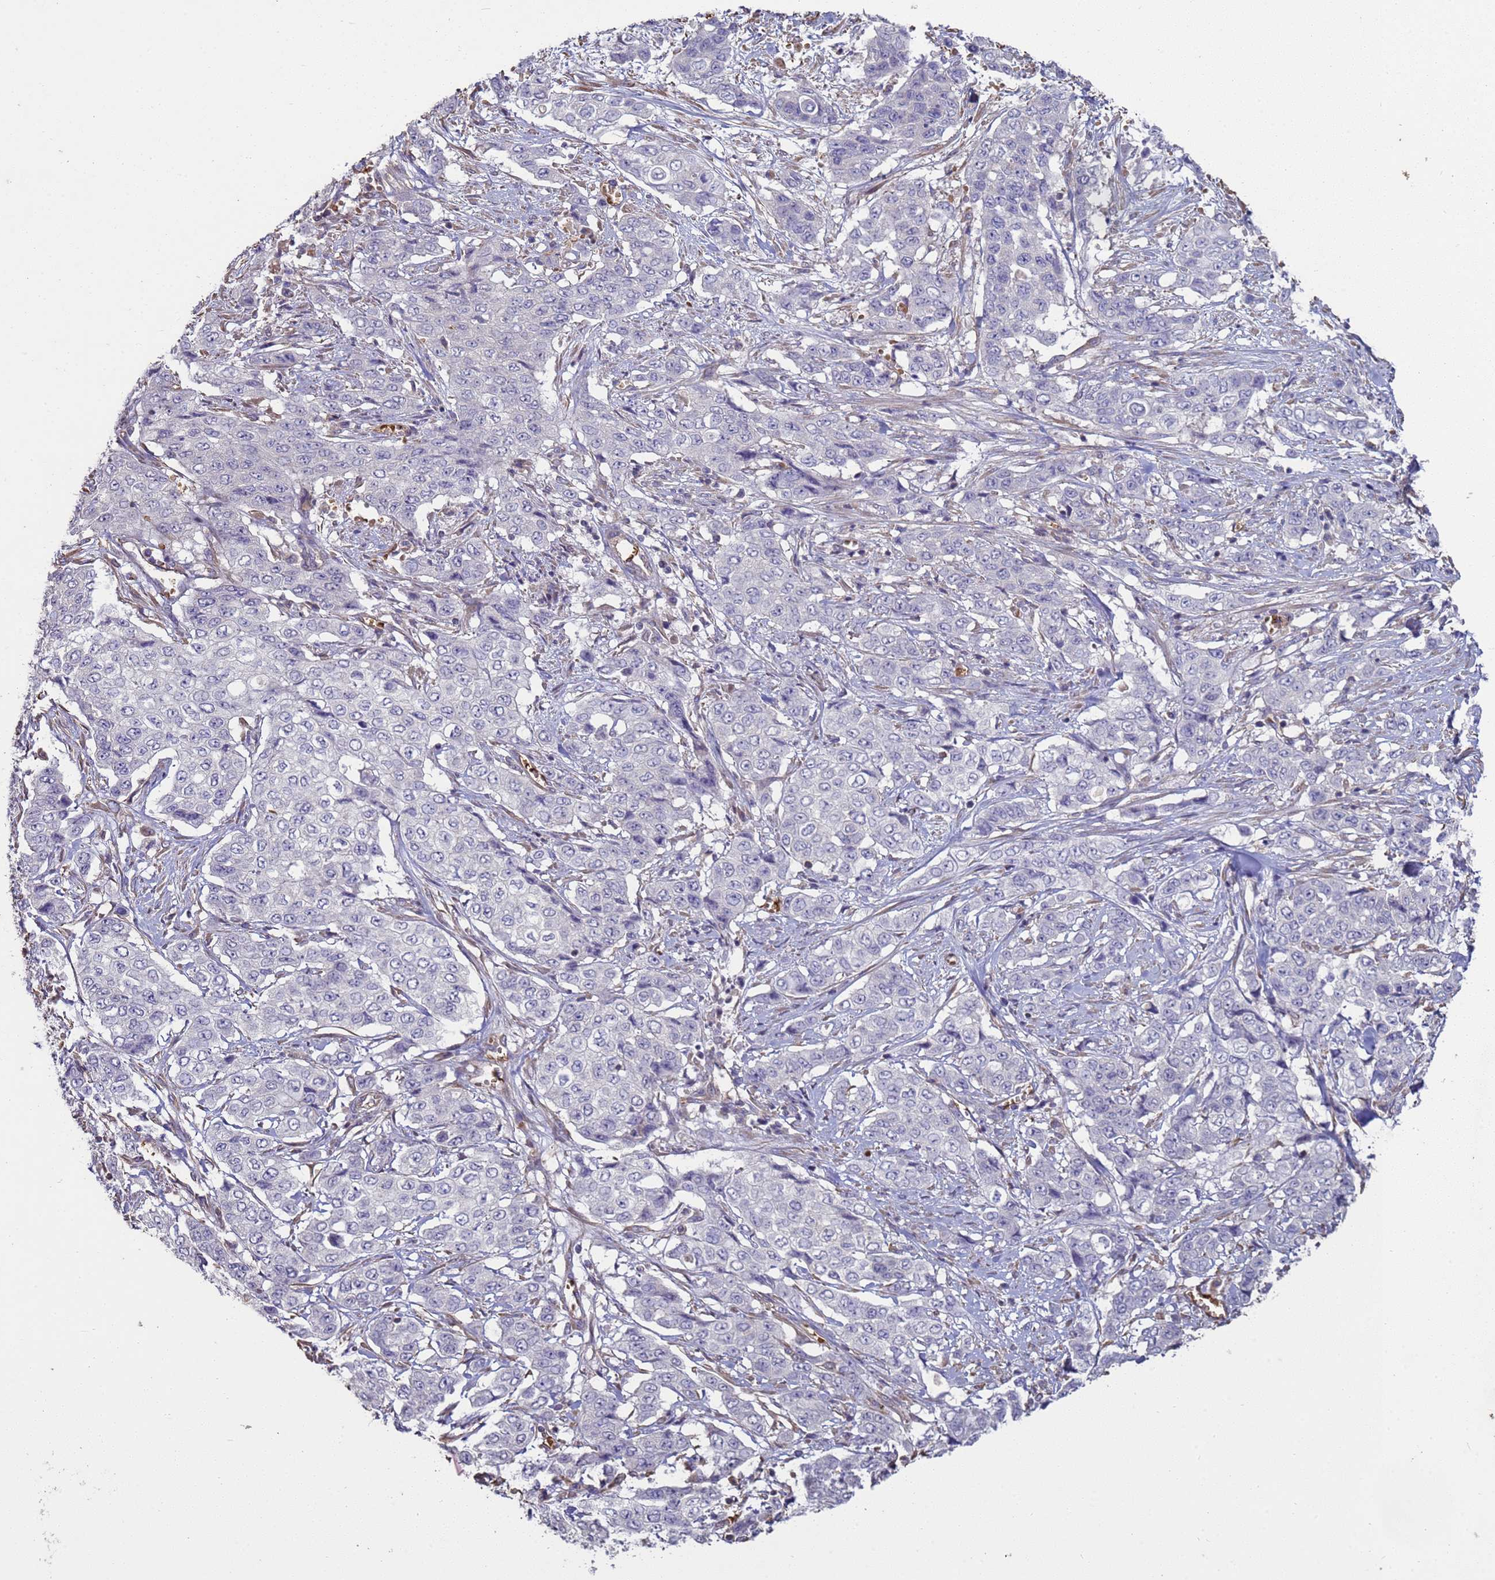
{"staining": {"intensity": "negative", "quantity": "none", "location": "none"}, "tissue": "stomach cancer", "cell_type": "Tumor cells", "image_type": "cancer", "snomed": [{"axis": "morphology", "description": "Adenocarcinoma, NOS"}, {"axis": "topography", "description": "Stomach, upper"}], "caption": "This is an immunohistochemistry photomicrograph of human adenocarcinoma (stomach). There is no expression in tumor cells.", "gene": "SGIP1", "patient": {"sex": "male", "age": 62}}